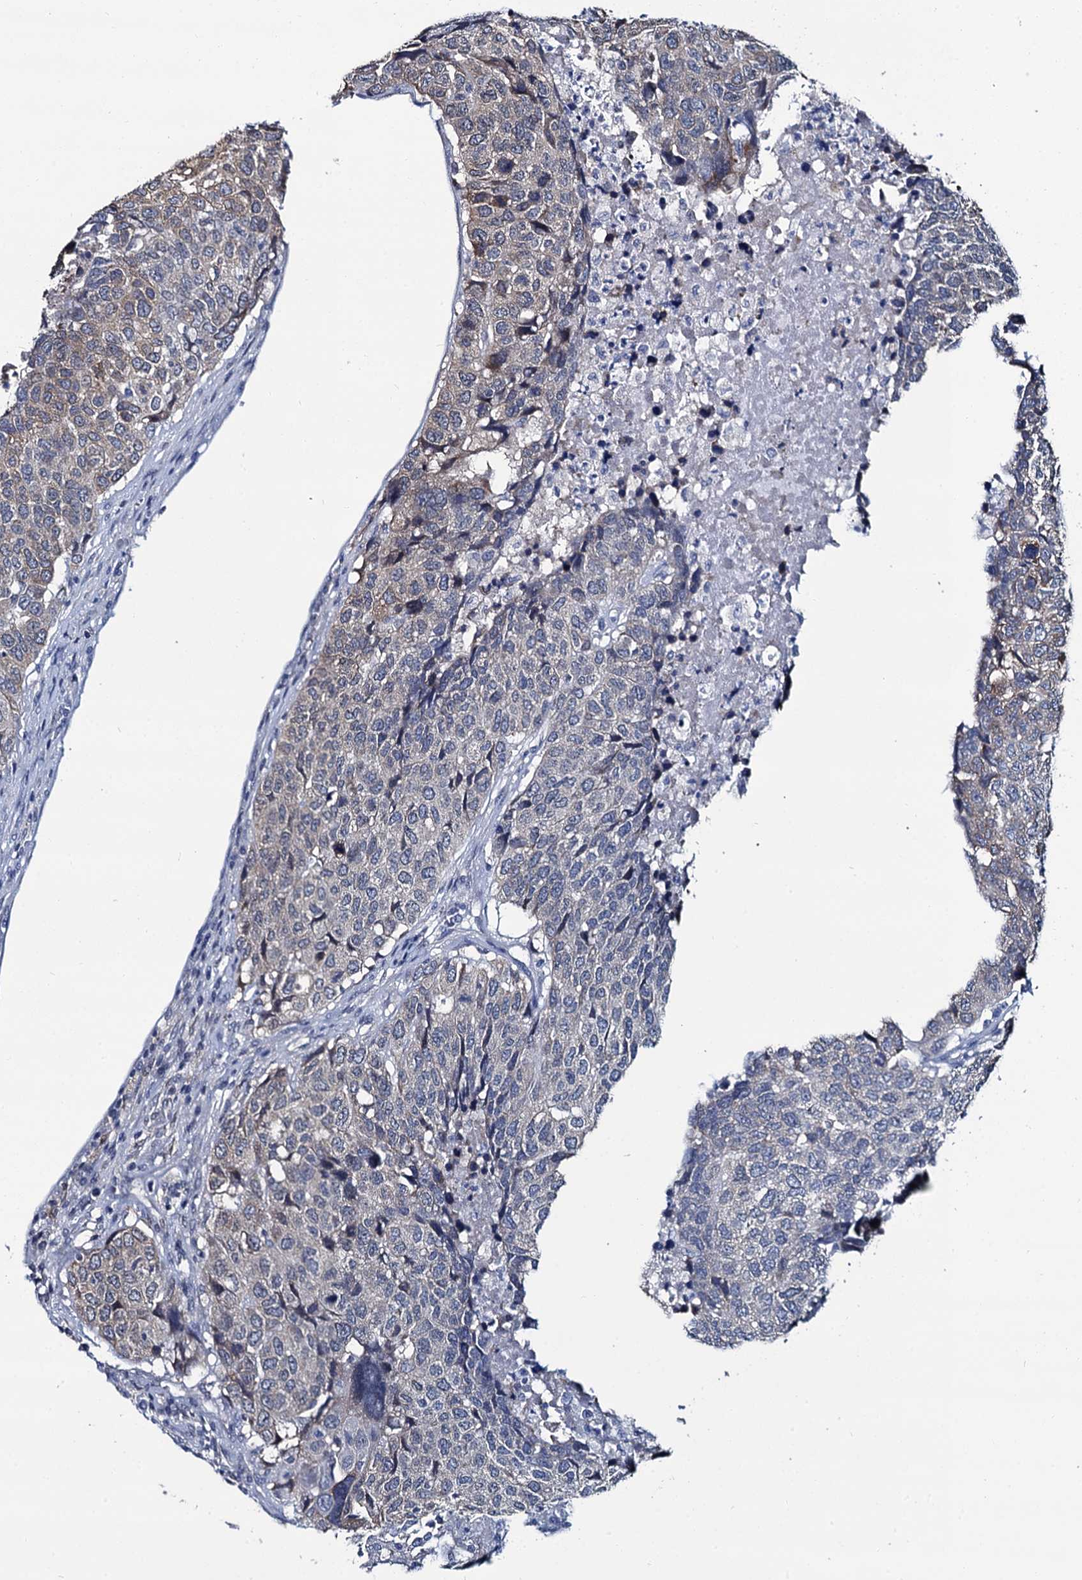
{"staining": {"intensity": "weak", "quantity": "<25%", "location": "cytoplasmic/membranous"}, "tissue": "head and neck cancer", "cell_type": "Tumor cells", "image_type": "cancer", "snomed": [{"axis": "morphology", "description": "Squamous cell carcinoma, NOS"}, {"axis": "topography", "description": "Head-Neck"}], "caption": "A photomicrograph of head and neck cancer (squamous cell carcinoma) stained for a protein exhibits no brown staining in tumor cells. Brightfield microscopy of IHC stained with DAB (brown) and hematoxylin (blue), captured at high magnification.", "gene": "MIOX", "patient": {"sex": "male", "age": 66}}